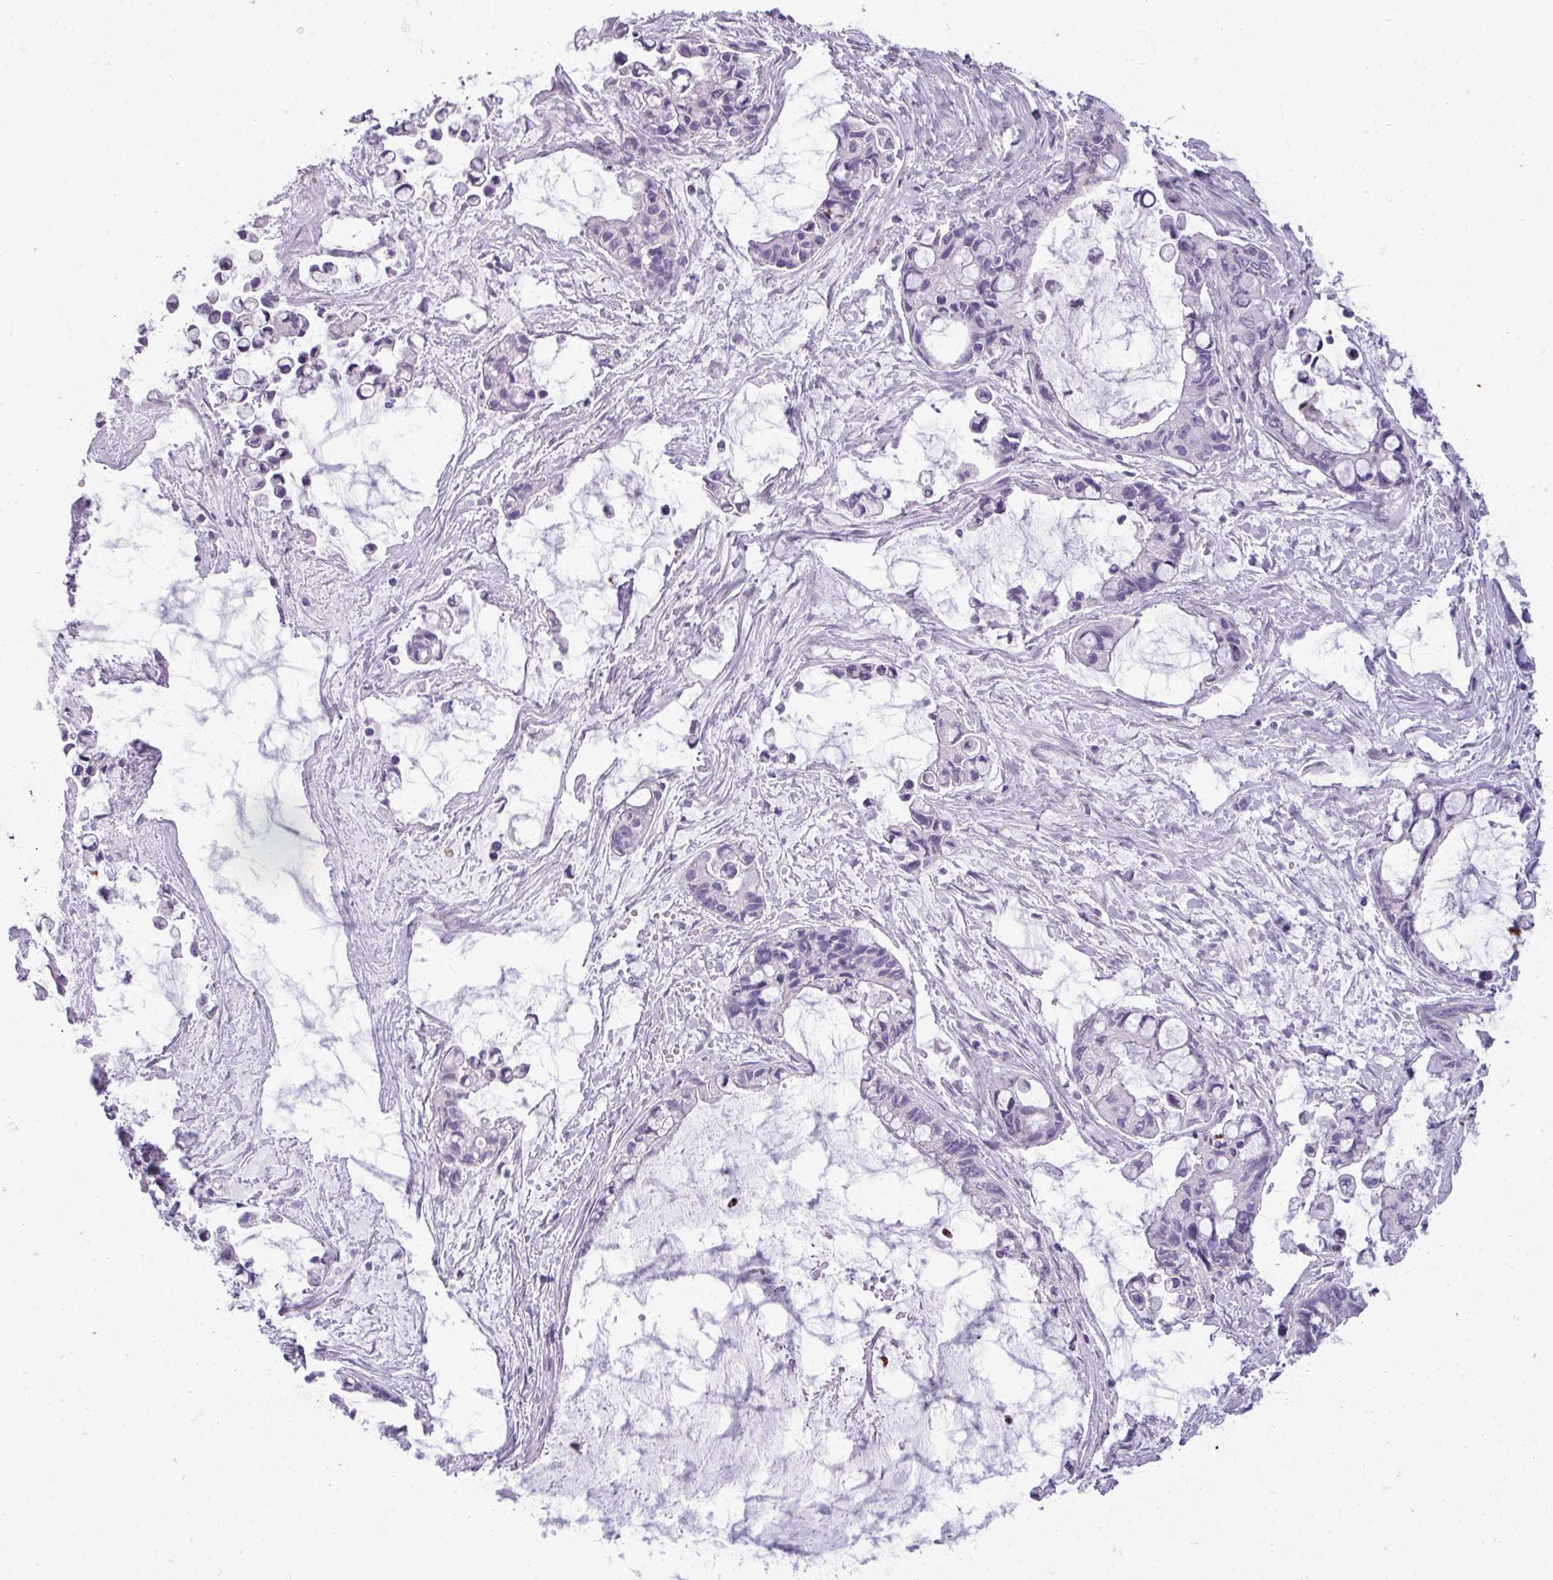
{"staining": {"intensity": "negative", "quantity": "none", "location": "none"}, "tissue": "ovarian cancer", "cell_type": "Tumor cells", "image_type": "cancer", "snomed": [{"axis": "morphology", "description": "Cystadenocarcinoma, mucinous, NOS"}, {"axis": "topography", "description": "Ovary"}], "caption": "DAB immunohistochemical staining of human ovarian cancer (mucinous cystadenocarcinoma) demonstrates no significant expression in tumor cells. Brightfield microscopy of immunohistochemistry (IHC) stained with DAB (3,3'-diaminobenzidine) (brown) and hematoxylin (blue), captured at high magnification.", "gene": "TRIM39", "patient": {"sex": "female", "age": 63}}